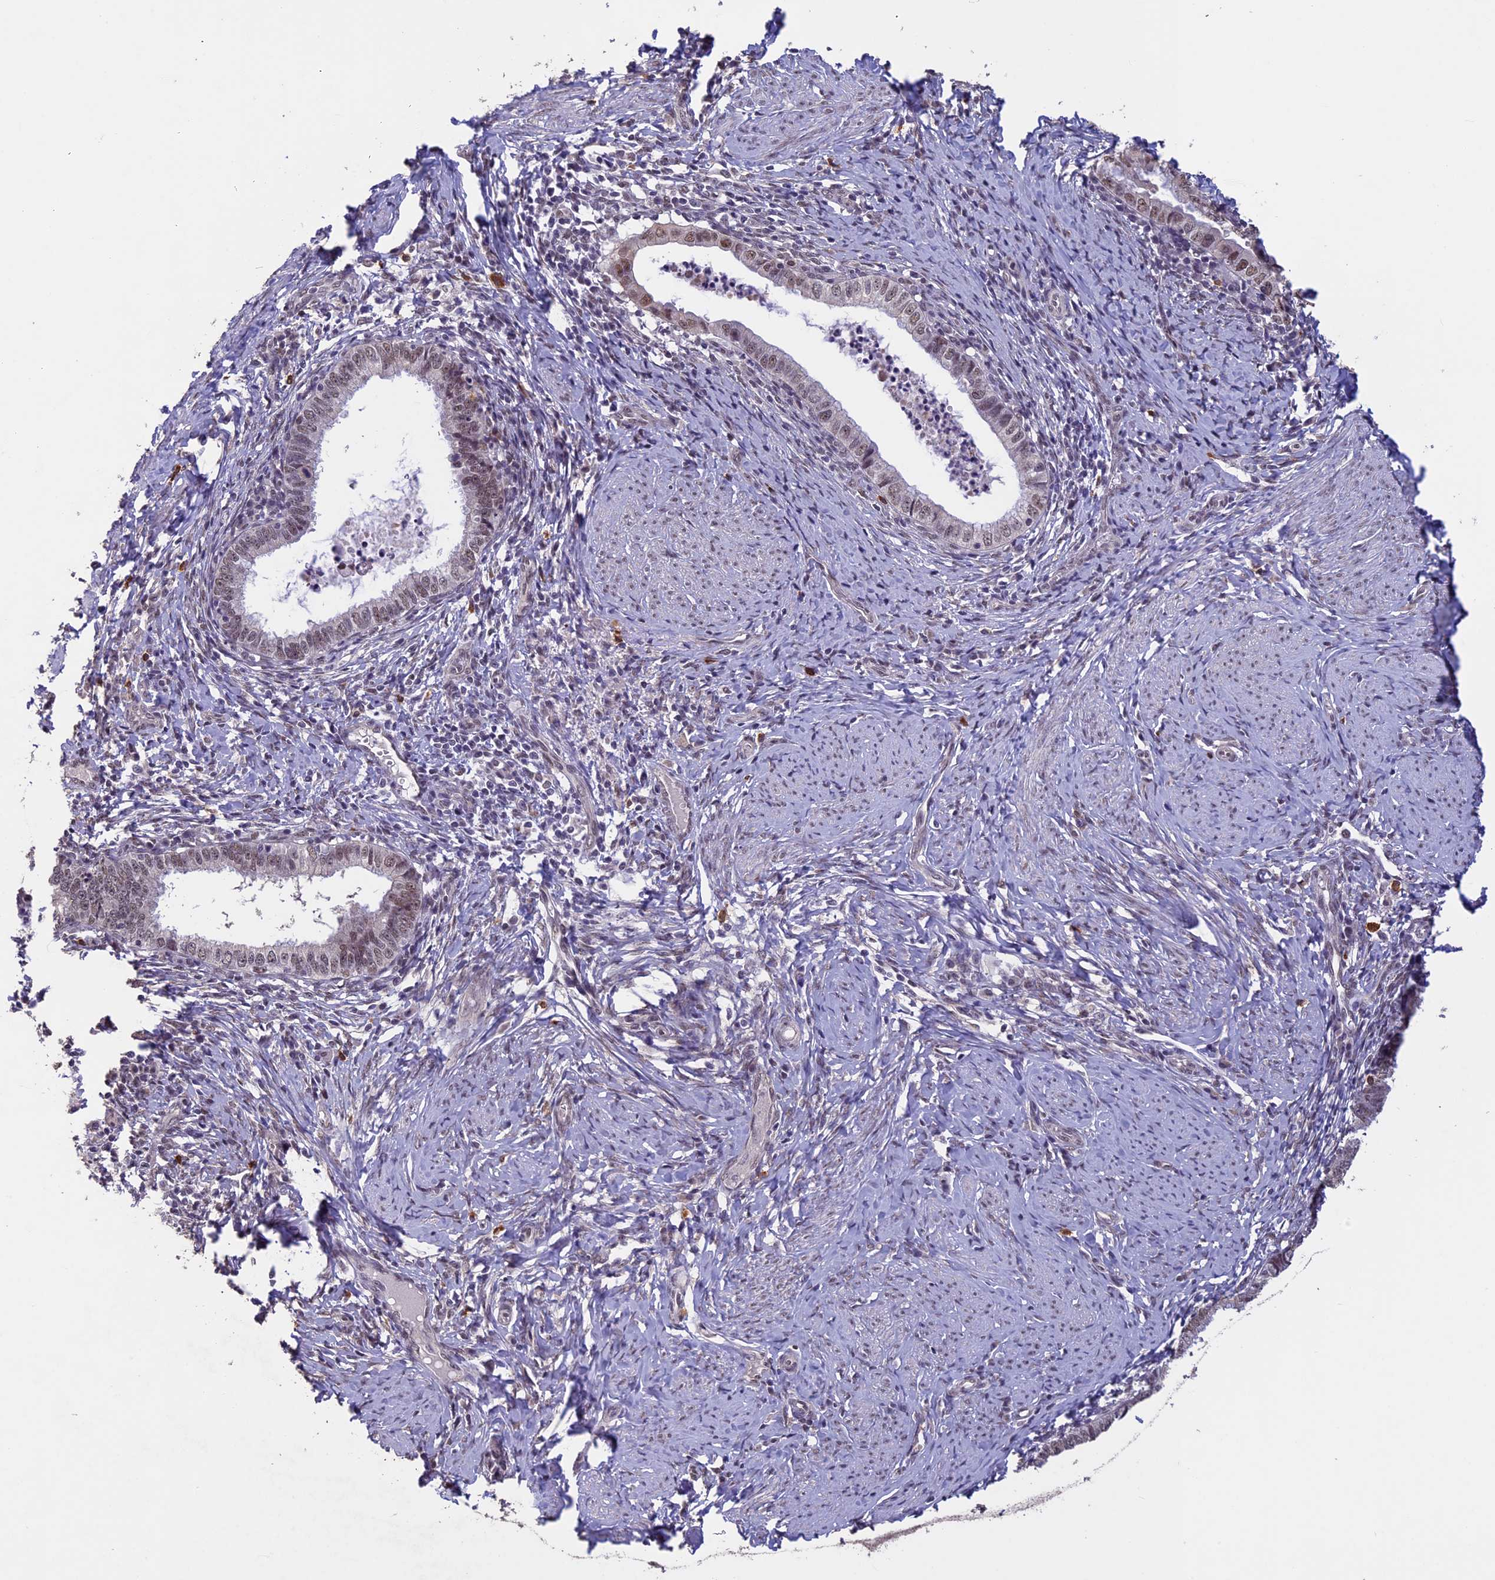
{"staining": {"intensity": "moderate", "quantity": ">75%", "location": "nuclear"}, "tissue": "cervical cancer", "cell_type": "Tumor cells", "image_type": "cancer", "snomed": [{"axis": "morphology", "description": "Adenocarcinoma, NOS"}, {"axis": "topography", "description": "Cervix"}], "caption": "About >75% of tumor cells in human cervical adenocarcinoma demonstrate moderate nuclear protein positivity as visualized by brown immunohistochemical staining.", "gene": "RNF40", "patient": {"sex": "female", "age": 36}}